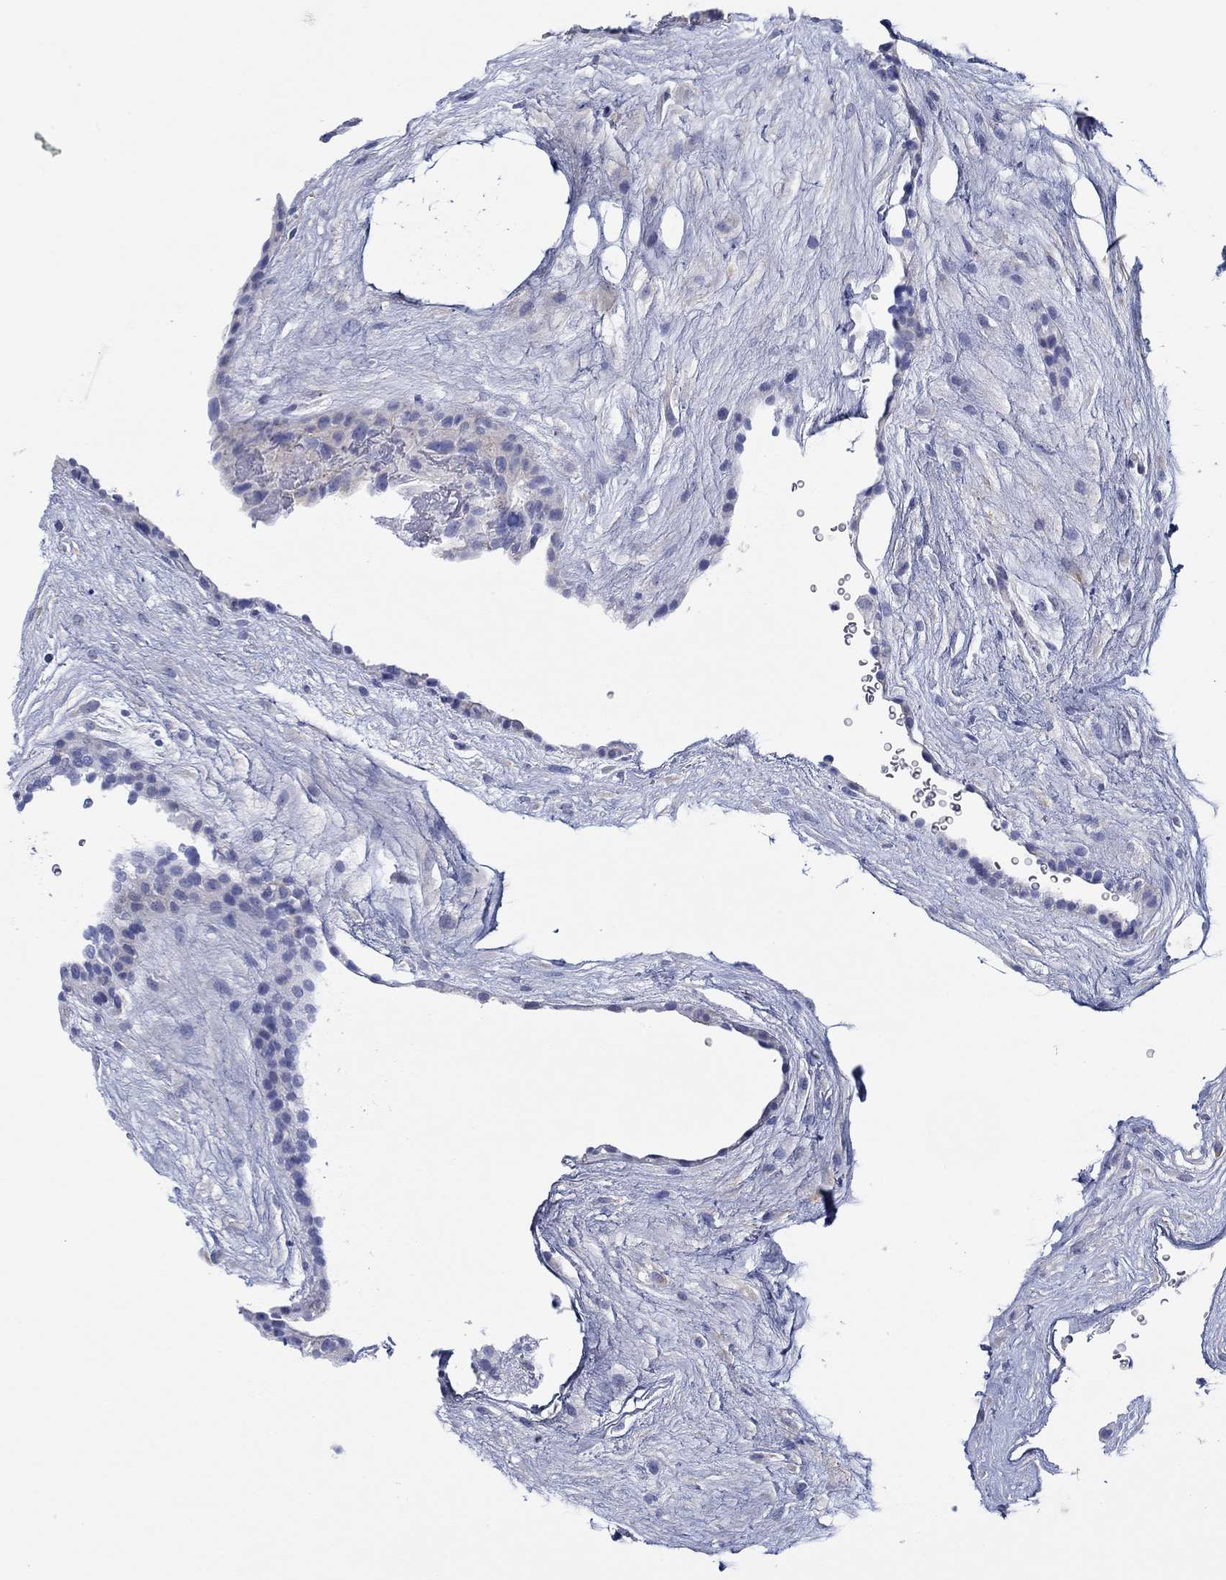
{"staining": {"intensity": "negative", "quantity": "none", "location": "none"}, "tissue": "placenta", "cell_type": "Decidual cells", "image_type": "normal", "snomed": [{"axis": "morphology", "description": "Normal tissue, NOS"}, {"axis": "topography", "description": "Placenta"}], "caption": "High power microscopy histopathology image of an immunohistochemistry (IHC) image of benign placenta, revealing no significant staining in decidual cells. (Immunohistochemistry, brightfield microscopy, high magnification).", "gene": "PPIL6", "patient": {"sex": "female", "age": 19}}